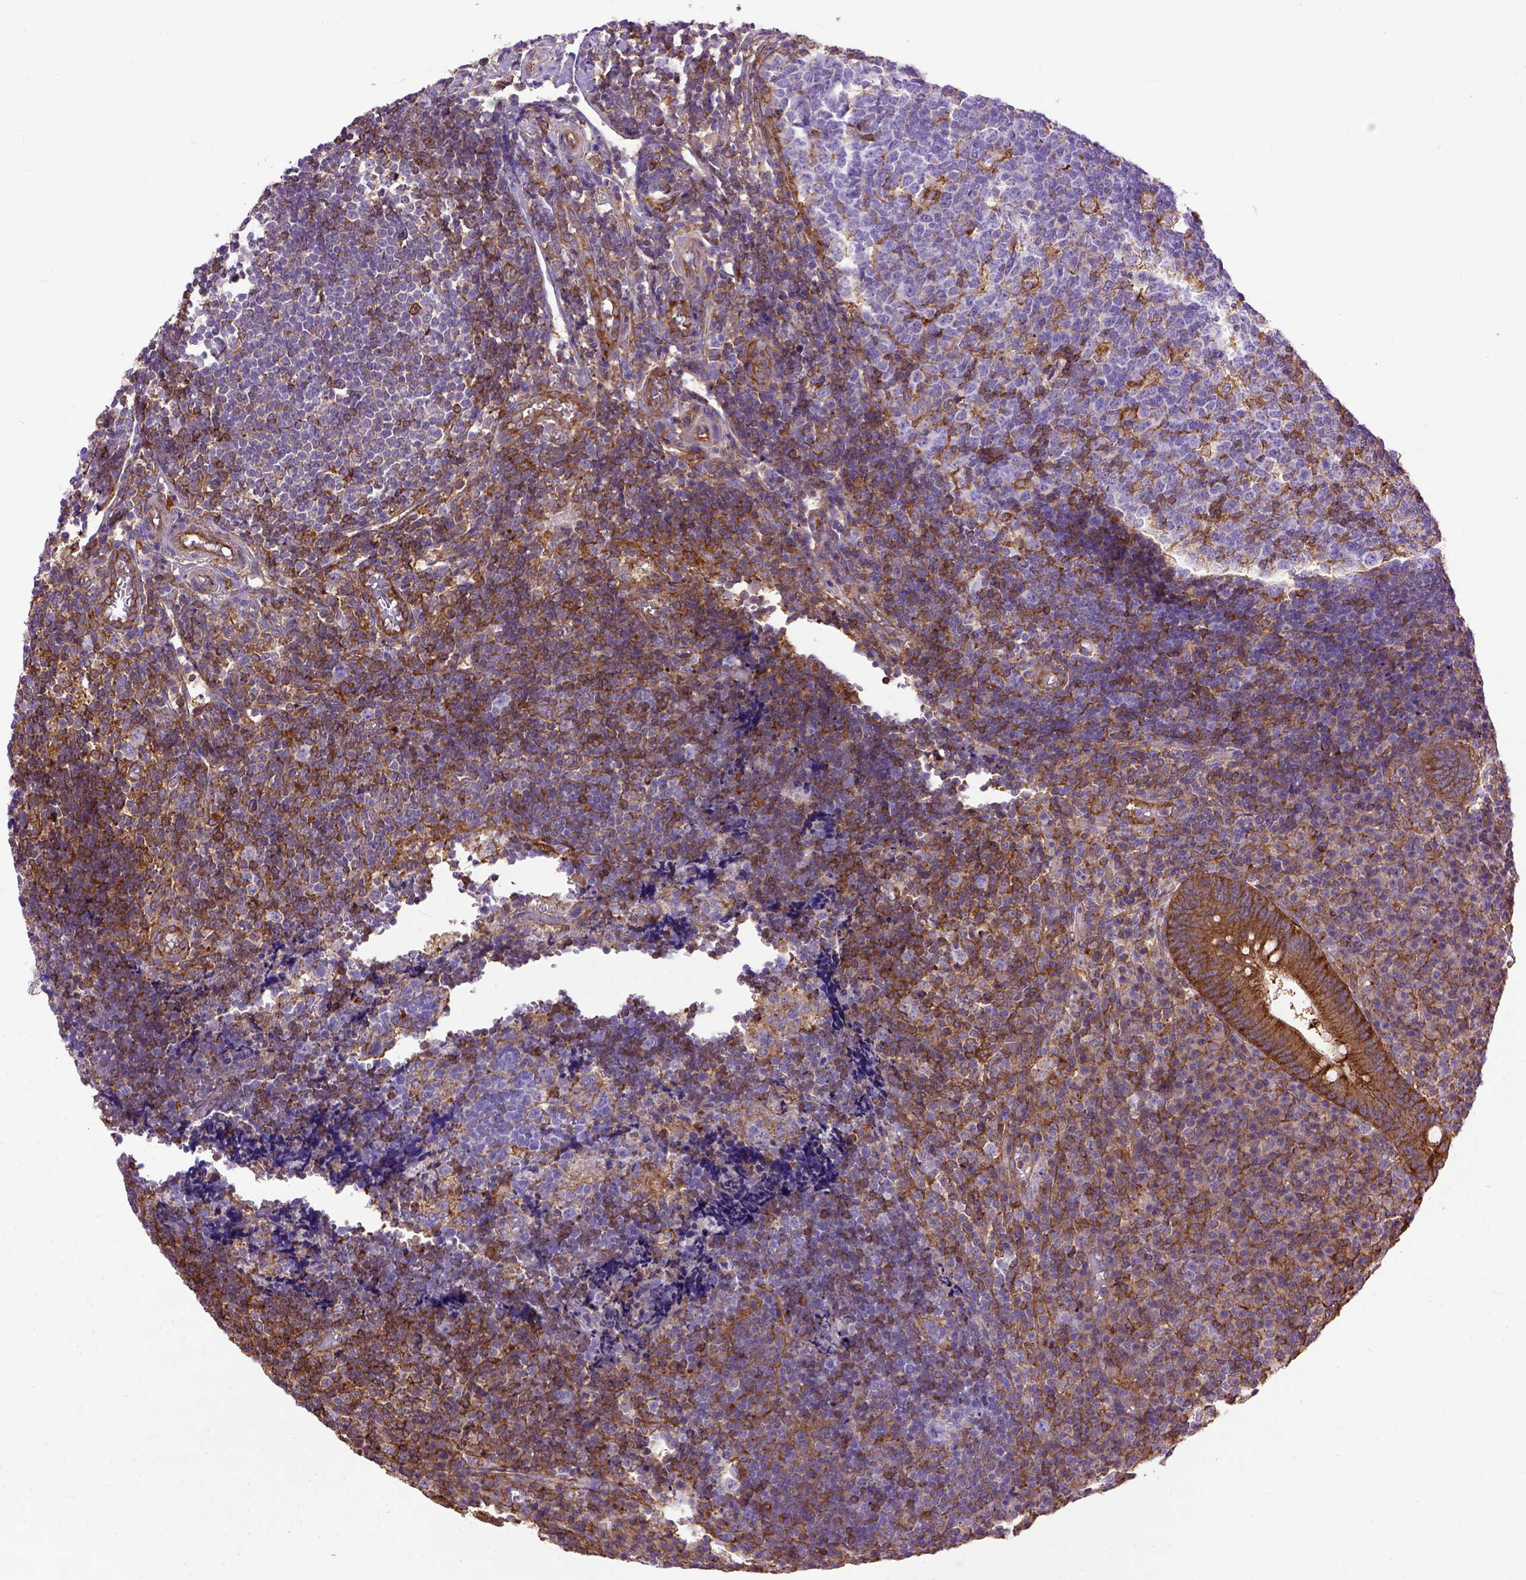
{"staining": {"intensity": "strong", "quantity": ">75%", "location": "cytoplasmic/membranous"}, "tissue": "appendix", "cell_type": "Glandular cells", "image_type": "normal", "snomed": [{"axis": "morphology", "description": "Normal tissue, NOS"}, {"axis": "topography", "description": "Appendix"}], "caption": "This image reveals normal appendix stained with immunohistochemistry to label a protein in brown. The cytoplasmic/membranous of glandular cells show strong positivity for the protein. Nuclei are counter-stained blue.", "gene": "MVP", "patient": {"sex": "male", "age": 18}}